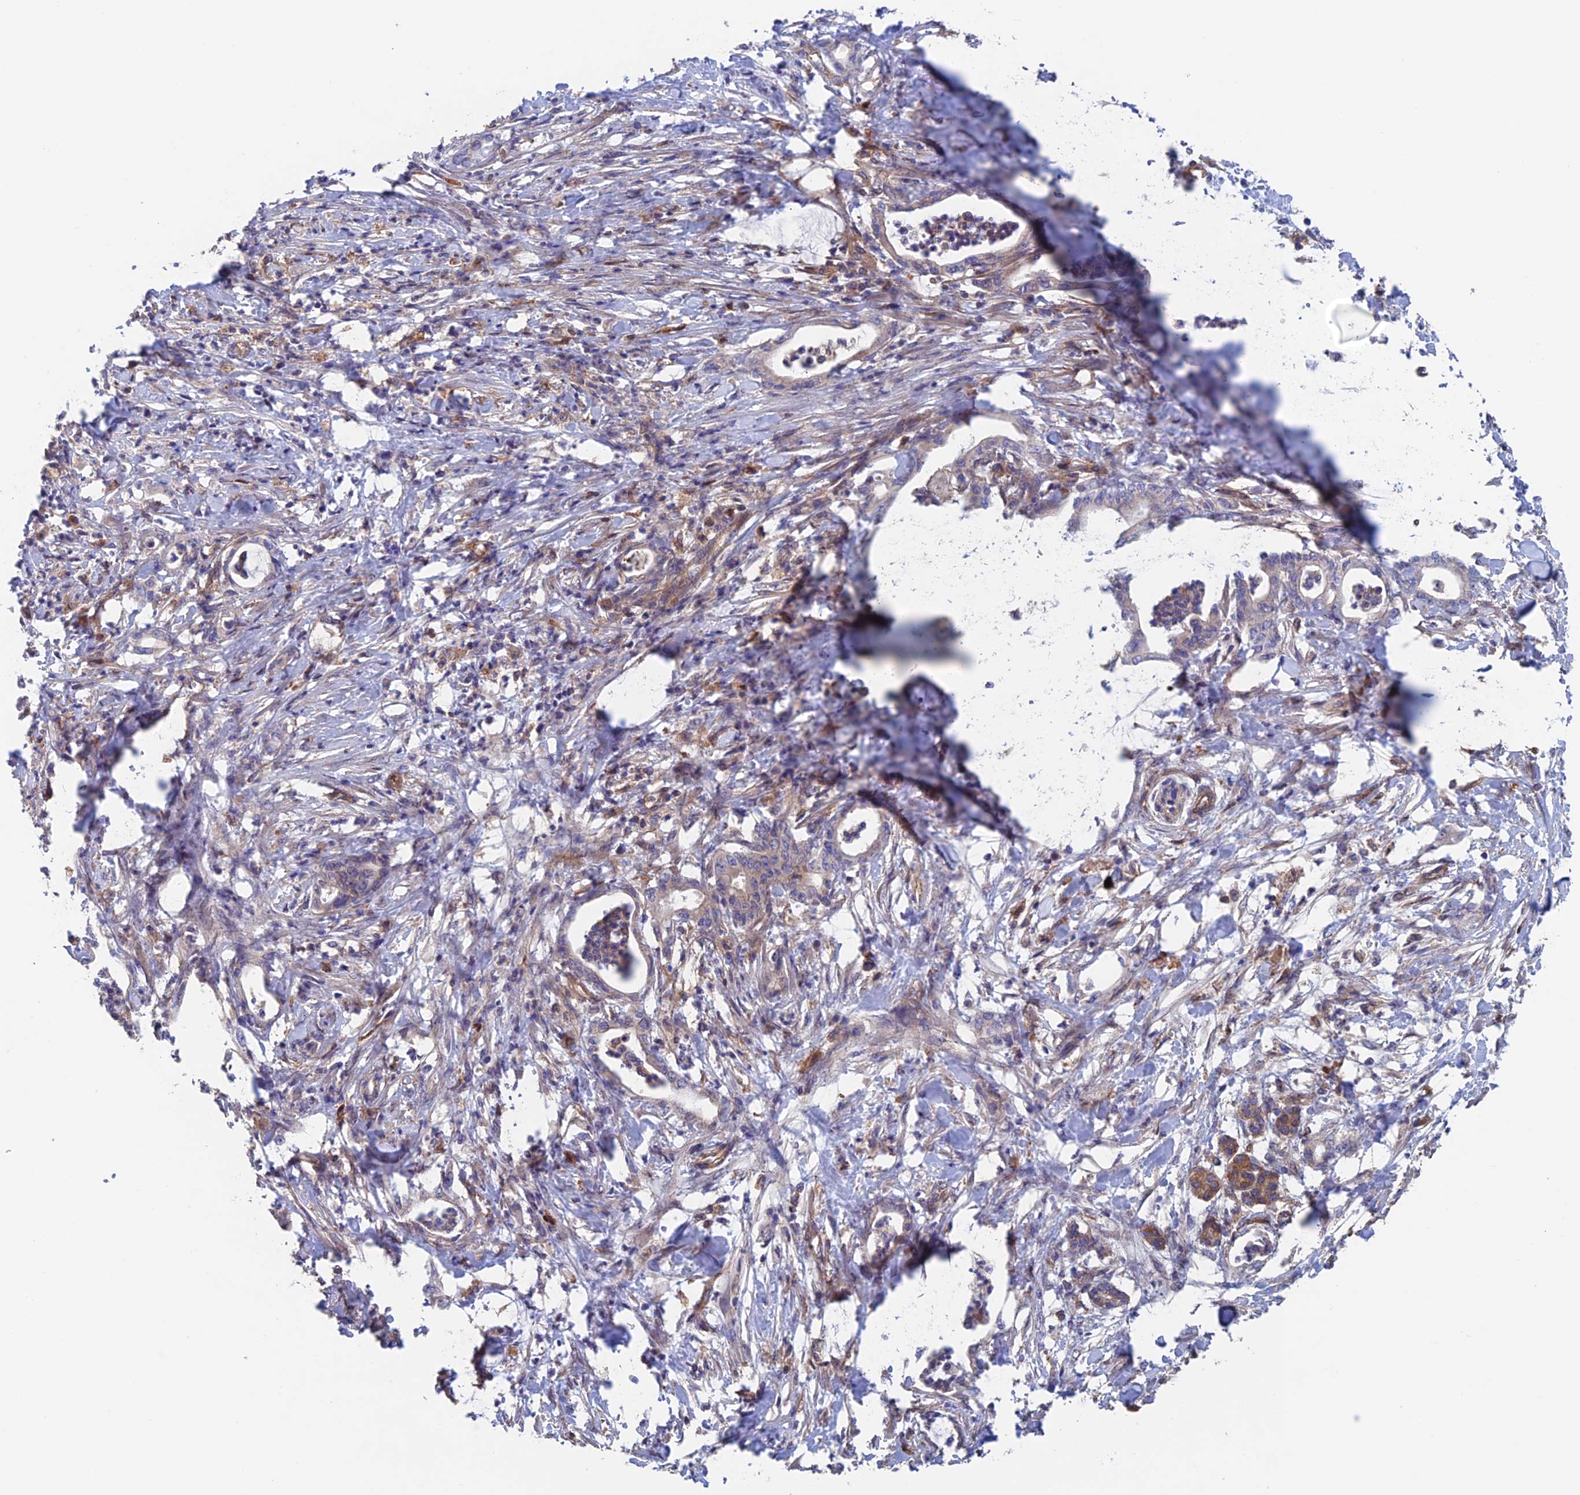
{"staining": {"intensity": "negative", "quantity": "none", "location": "none"}, "tissue": "pancreatic cancer", "cell_type": "Tumor cells", "image_type": "cancer", "snomed": [{"axis": "morphology", "description": "Adenocarcinoma, NOS"}, {"axis": "topography", "description": "Pancreas"}], "caption": "The photomicrograph shows no staining of tumor cells in pancreatic cancer.", "gene": "NUDT16L1", "patient": {"sex": "female", "age": 55}}